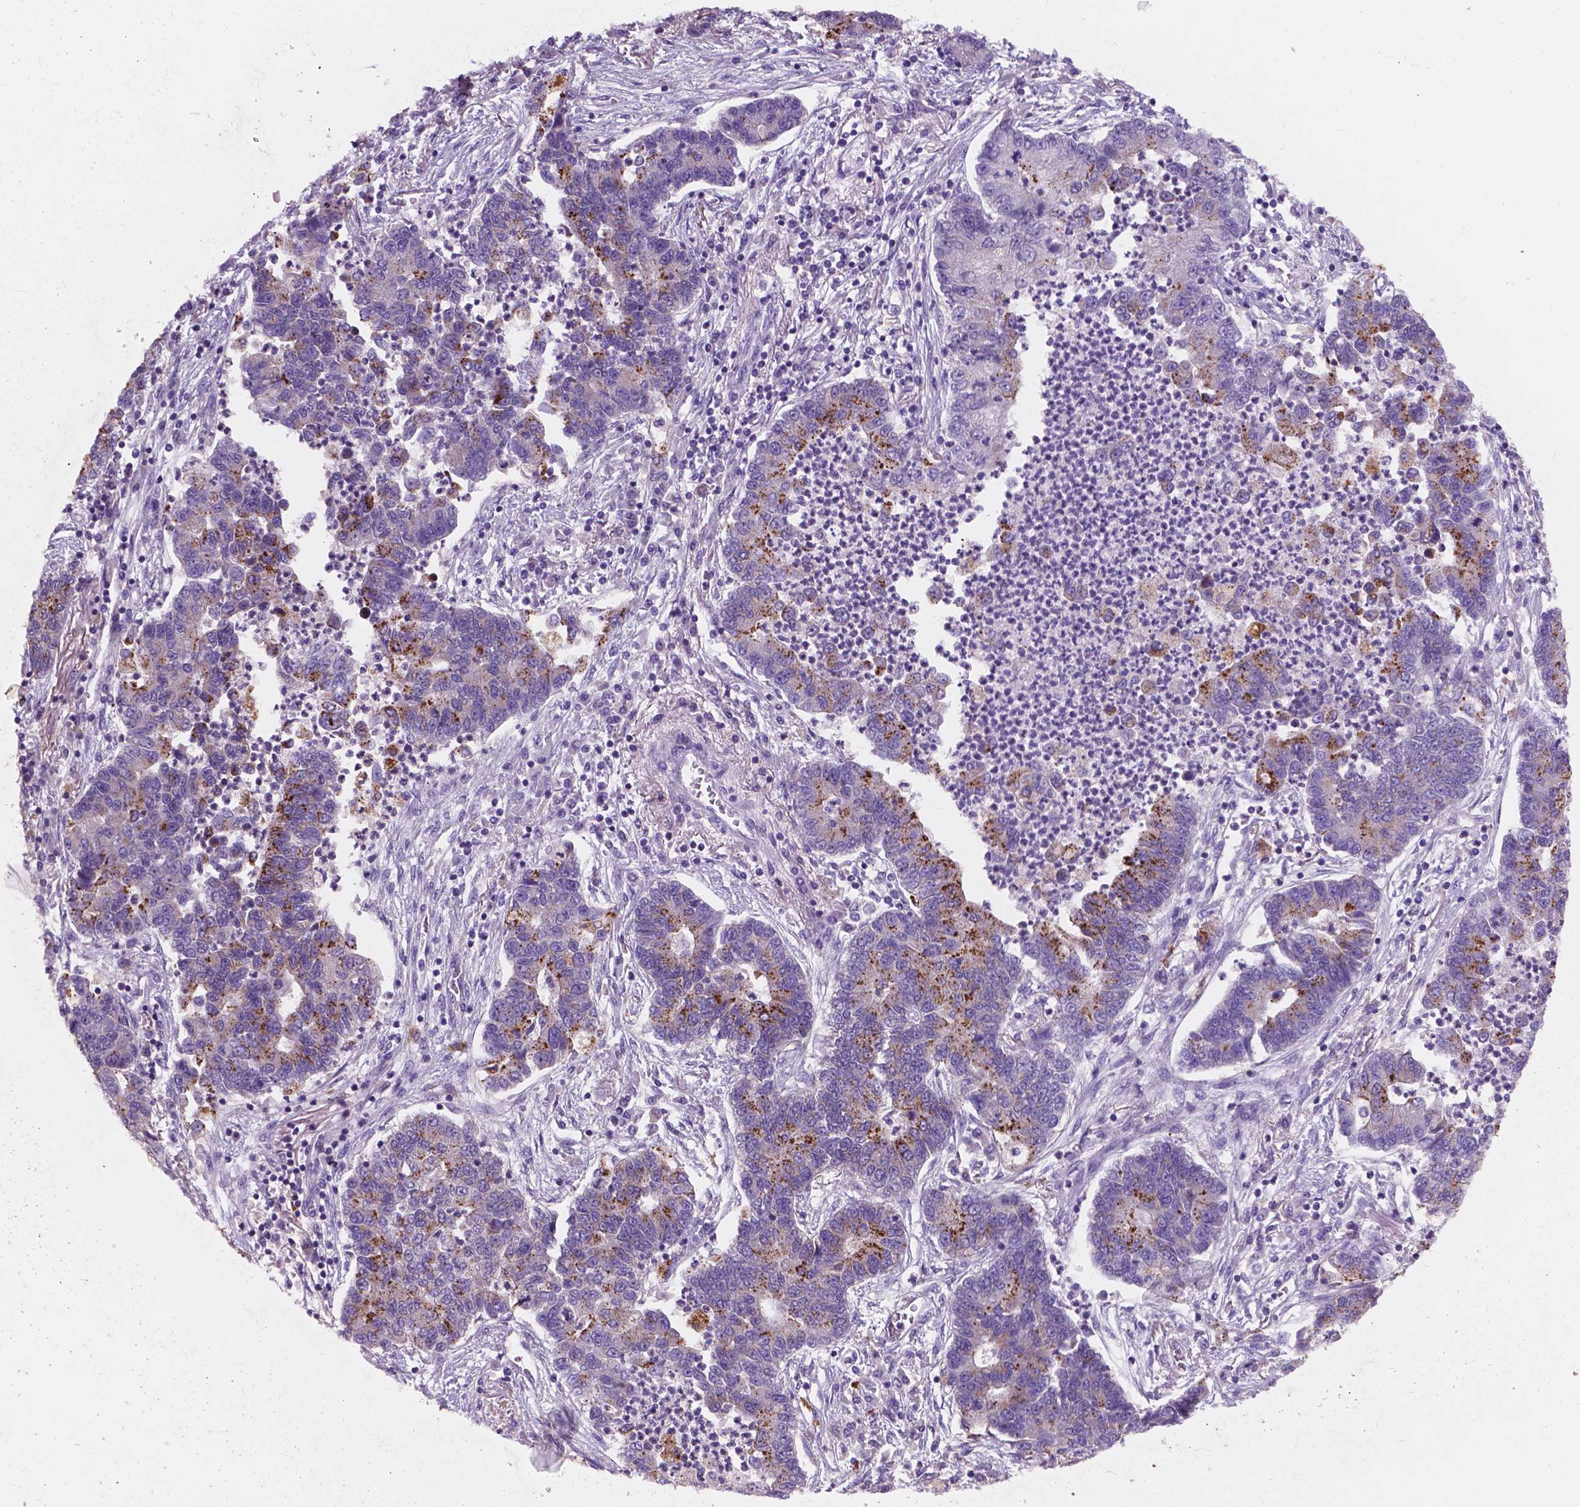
{"staining": {"intensity": "moderate", "quantity": "25%-75%", "location": "cytoplasmic/membranous"}, "tissue": "lung cancer", "cell_type": "Tumor cells", "image_type": "cancer", "snomed": [{"axis": "morphology", "description": "Adenocarcinoma, NOS"}, {"axis": "topography", "description": "Lung"}], "caption": "Human adenocarcinoma (lung) stained with a protein marker displays moderate staining in tumor cells.", "gene": "IREB2", "patient": {"sex": "female", "age": 57}}